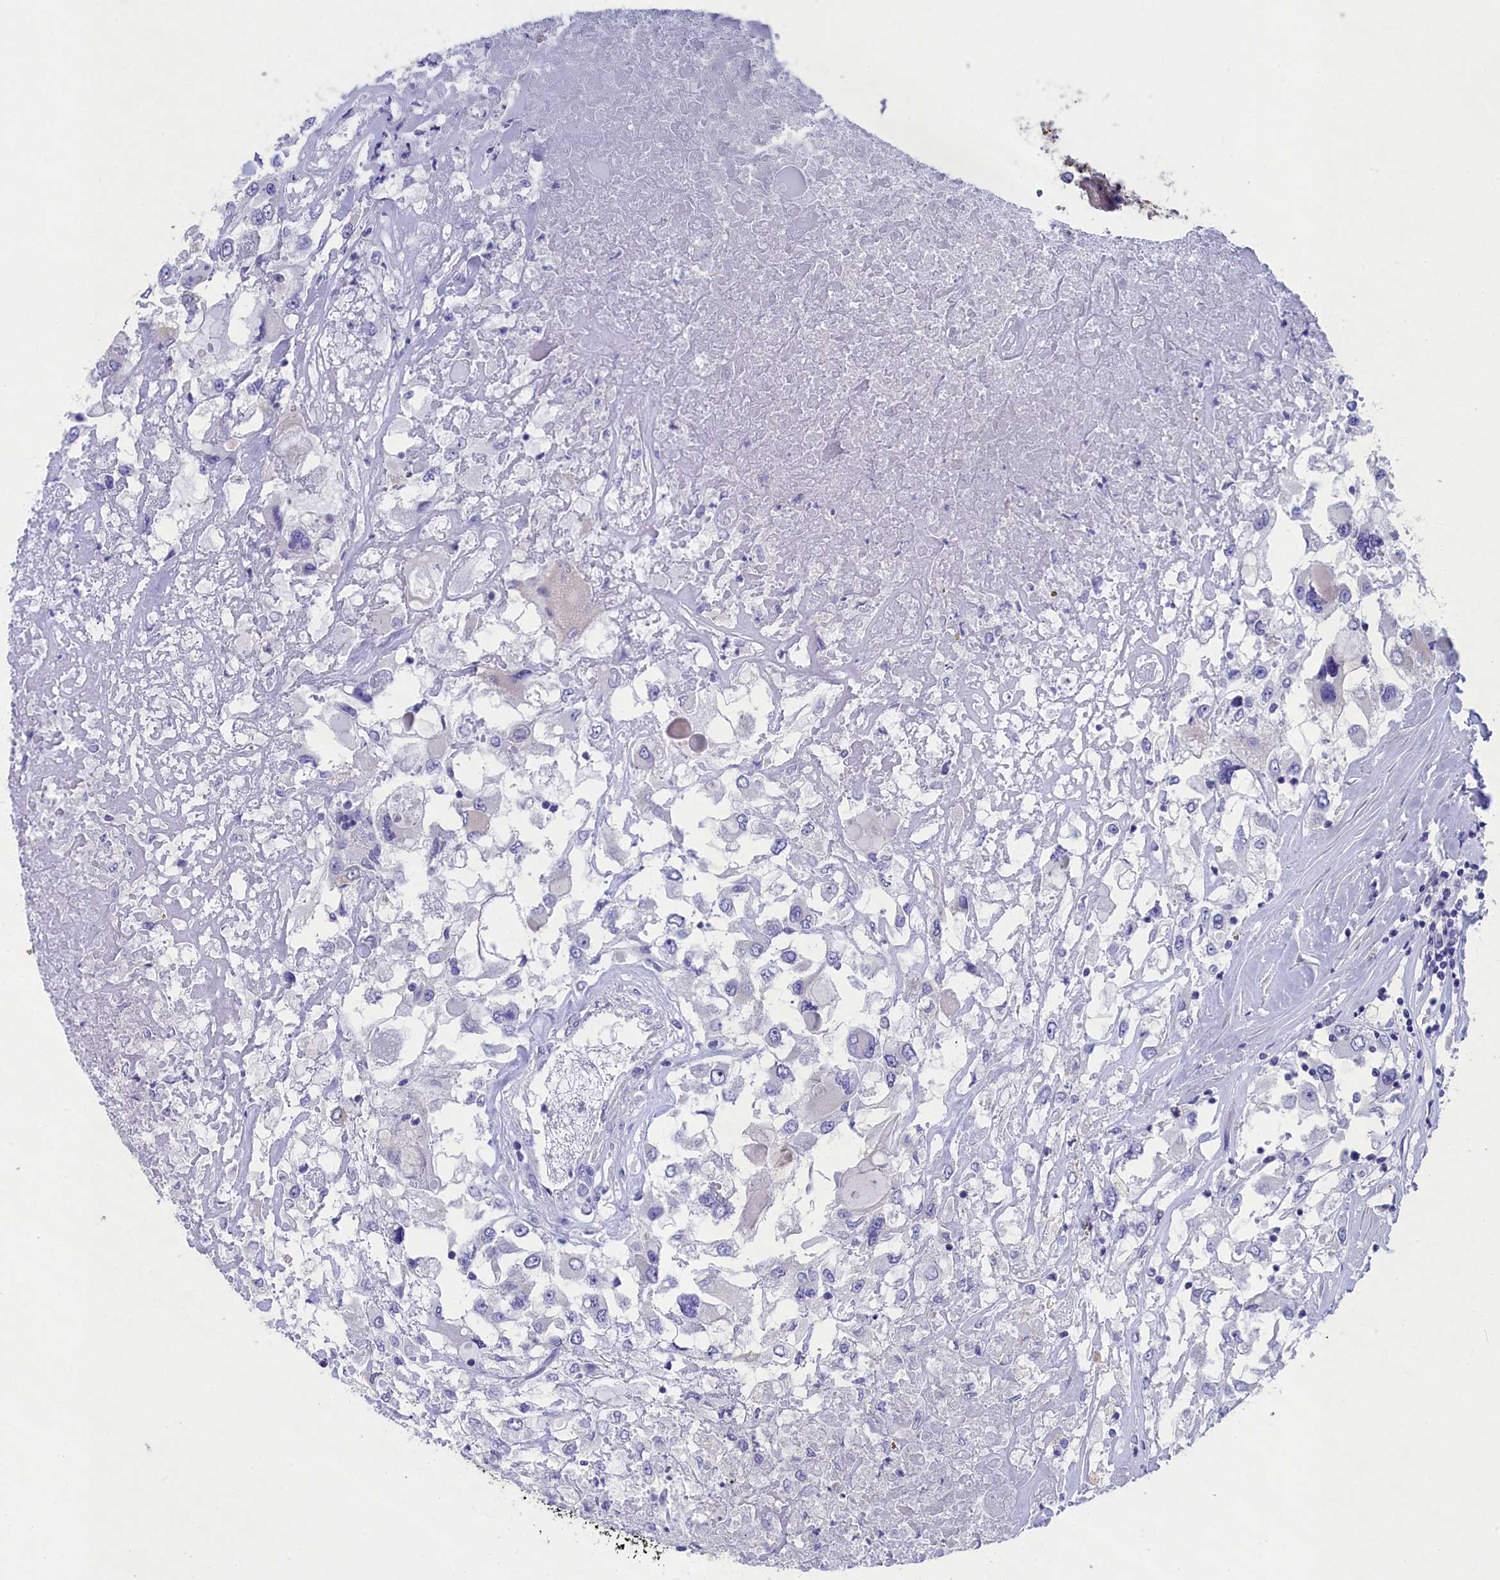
{"staining": {"intensity": "negative", "quantity": "none", "location": "none"}, "tissue": "renal cancer", "cell_type": "Tumor cells", "image_type": "cancer", "snomed": [{"axis": "morphology", "description": "Adenocarcinoma, NOS"}, {"axis": "topography", "description": "Kidney"}], "caption": "Immunohistochemistry (IHC) of human renal cancer exhibits no positivity in tumor cells. (DAB (3,3'-diaminobenzidine) immunohistochemistry visualized using brightfield microscopy, high magnification).", "gene": "PRDM12", "patient": {"sex": "female", "age": 52}}